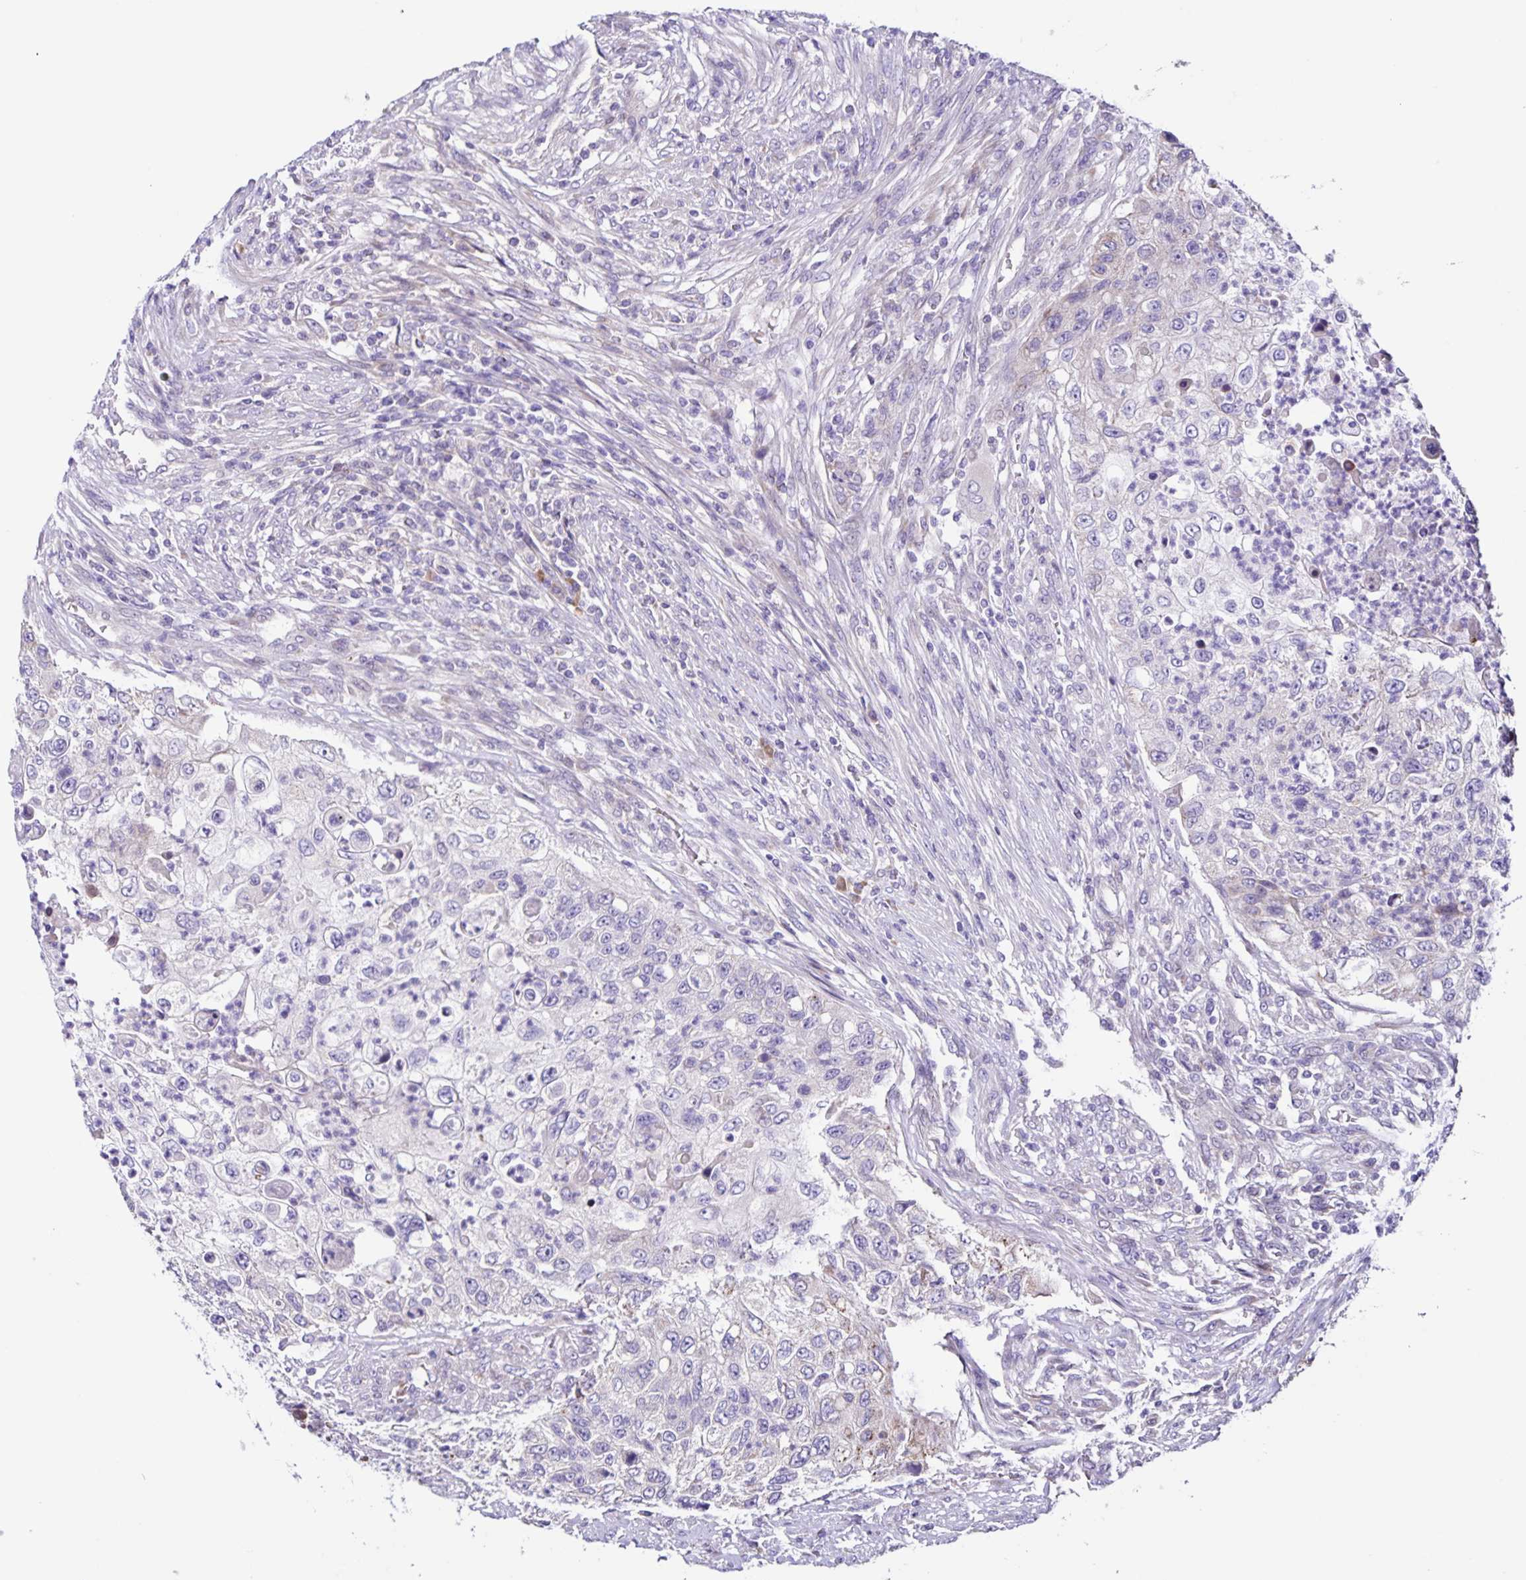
{"staining": {"intensity": "negative", "quantity": "none", "location": "none"}, "tissue": "urothelial cancer", "cell_type": "Tumor cells", "image_type": "cancer", "snomed": [{"axis": "morphology", "description": "Urothelial carcinoma, High grade"}, {"axis": "topography", "description": "Urinary bladder"}], "caption": "This histopathology image is of urothelial cancer stained with IHC to label a protein in brown with the nuclei are counter-stained blue. There is no staining in tumor cells.", "gene": "RNFT2", "patient": {"sex": "female", "age": 60}}